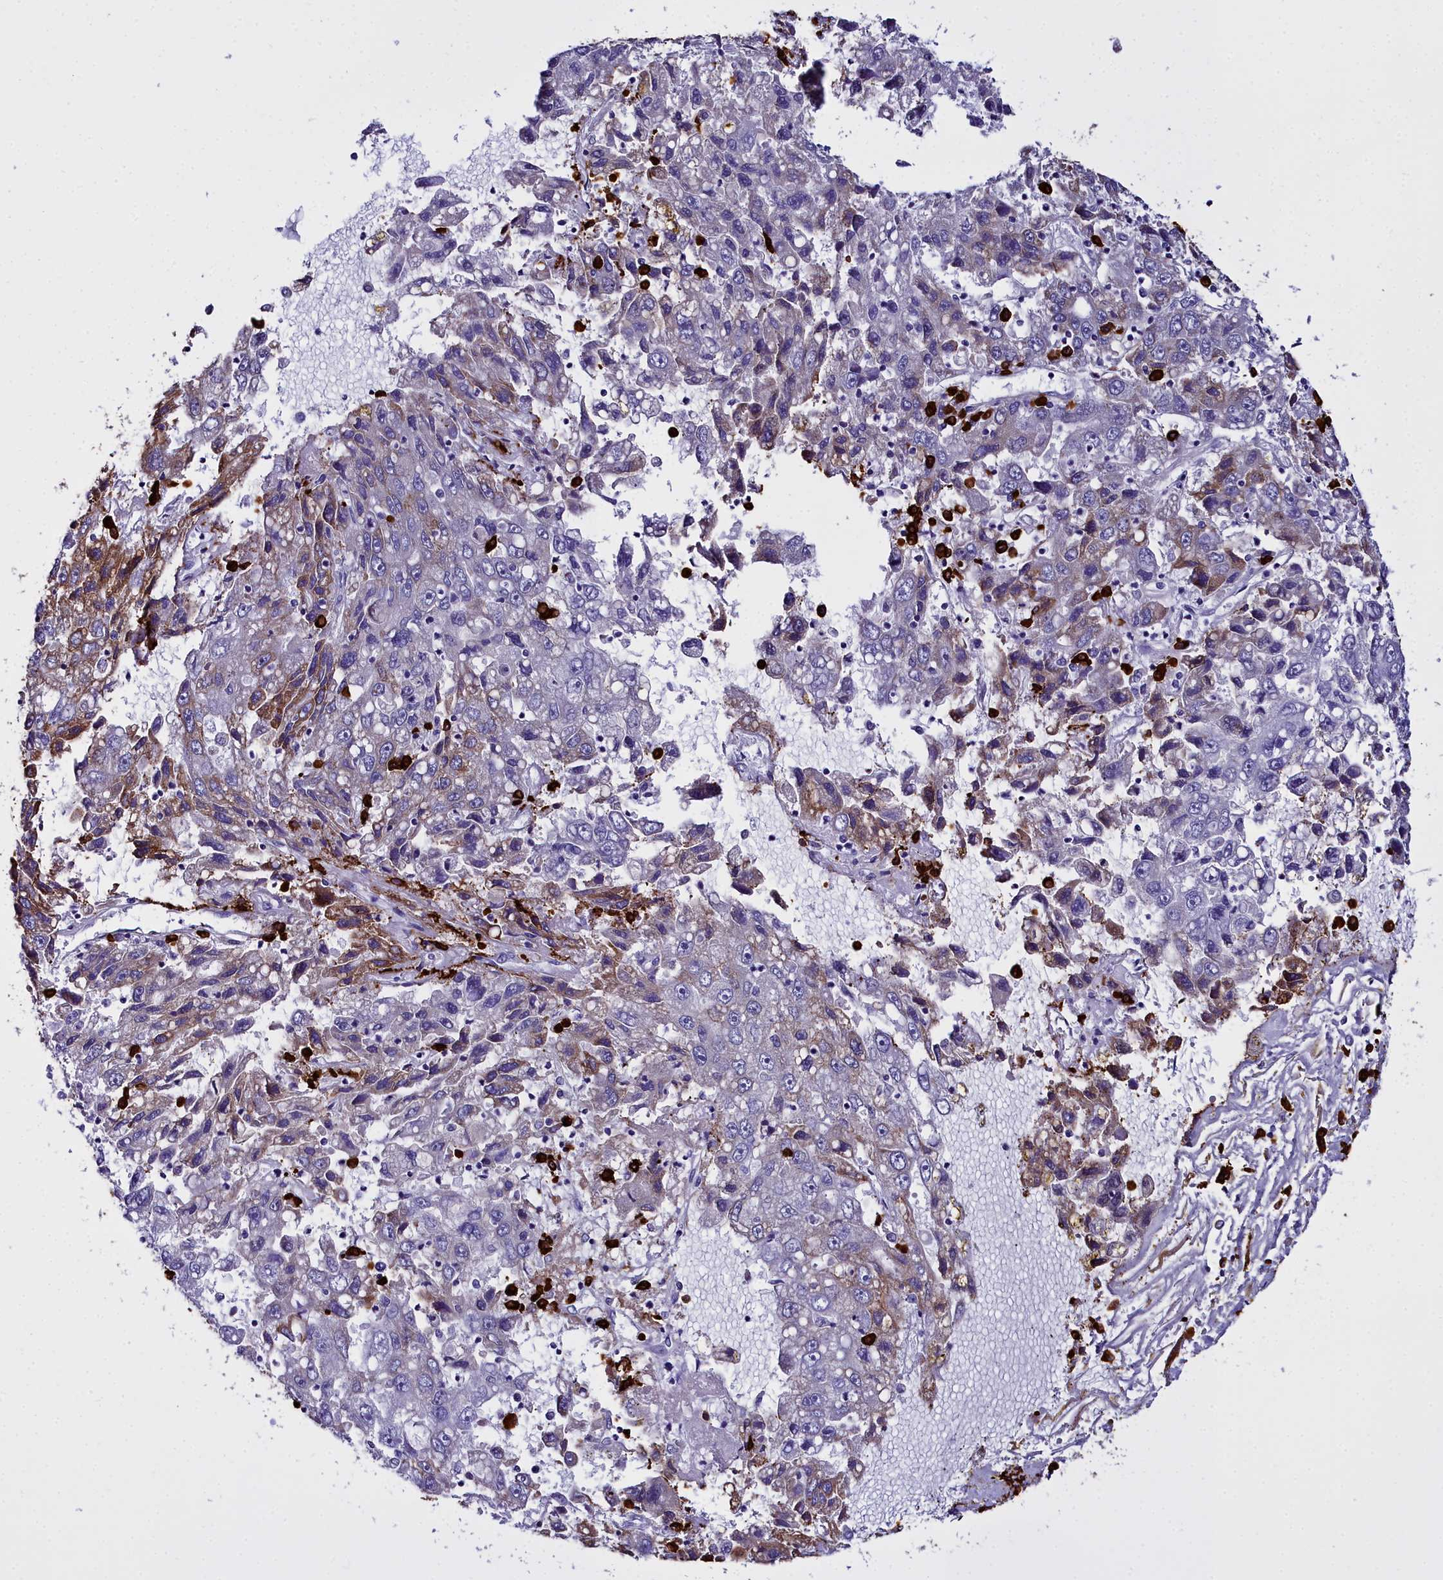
{"staining": {"intensity": "weak", "quantity": "<25%", "location": "cytoplasmic/membranous"}, "tissue": "liver cancer", "cell_type": "Tumor cells", "image_type": "cancer", "snomed": [{"axis": "morphology", "description": "Carcinoma, Hepatocellular, NOS"}, {"axis": "topography", "description": "Liver"}], "caption": "Immunohistochemical staining of human hepatocellular carcinoma (liver) displays no significant expression in tumor cells.", "gene": "TXNDC5", "patient": {"sex": "male", "age": 49}}